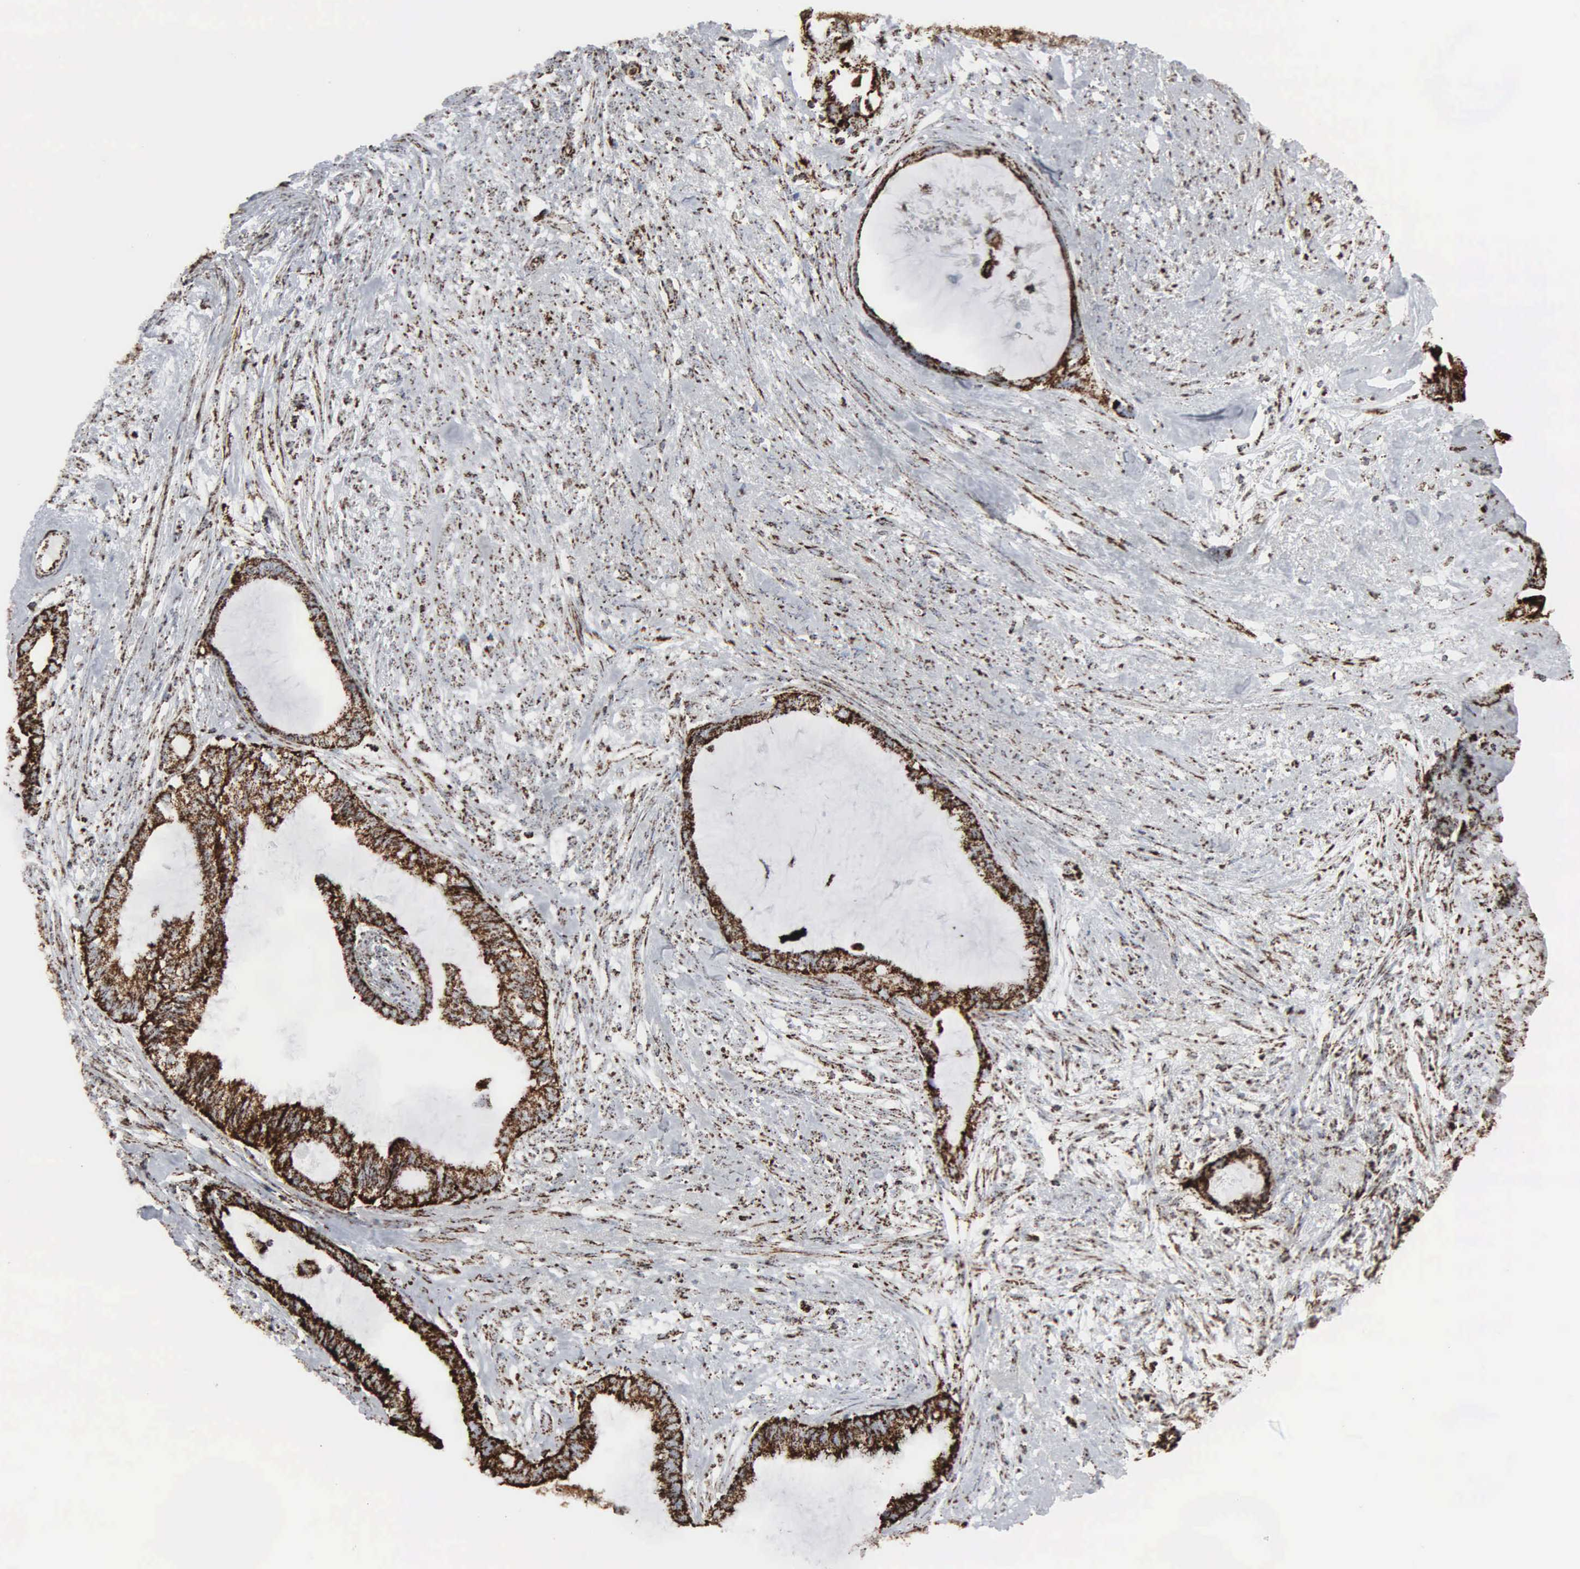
{"staining": {"intensity": "strong", "quantity": ">75%", "location": "cytoplasmic/membranous"}, "tissue": "endometrial cancer", "cell_type": "Tumor cells", "image_type": "cancer", "snomed": [{"axis": "morphology", "description": "Adenocarcinoma, NOS"}, {"axis": "topography", "description": "Endometrium"}], "caption": "Immunohistochemistry (DAB) staining of endometrial cancer demonstrates strong cytoplasmic/membranous protein staining in approximately >75% of tumor cells.", "gene": "HSPA9", "patient": {"sex": "female", "age": 86}}